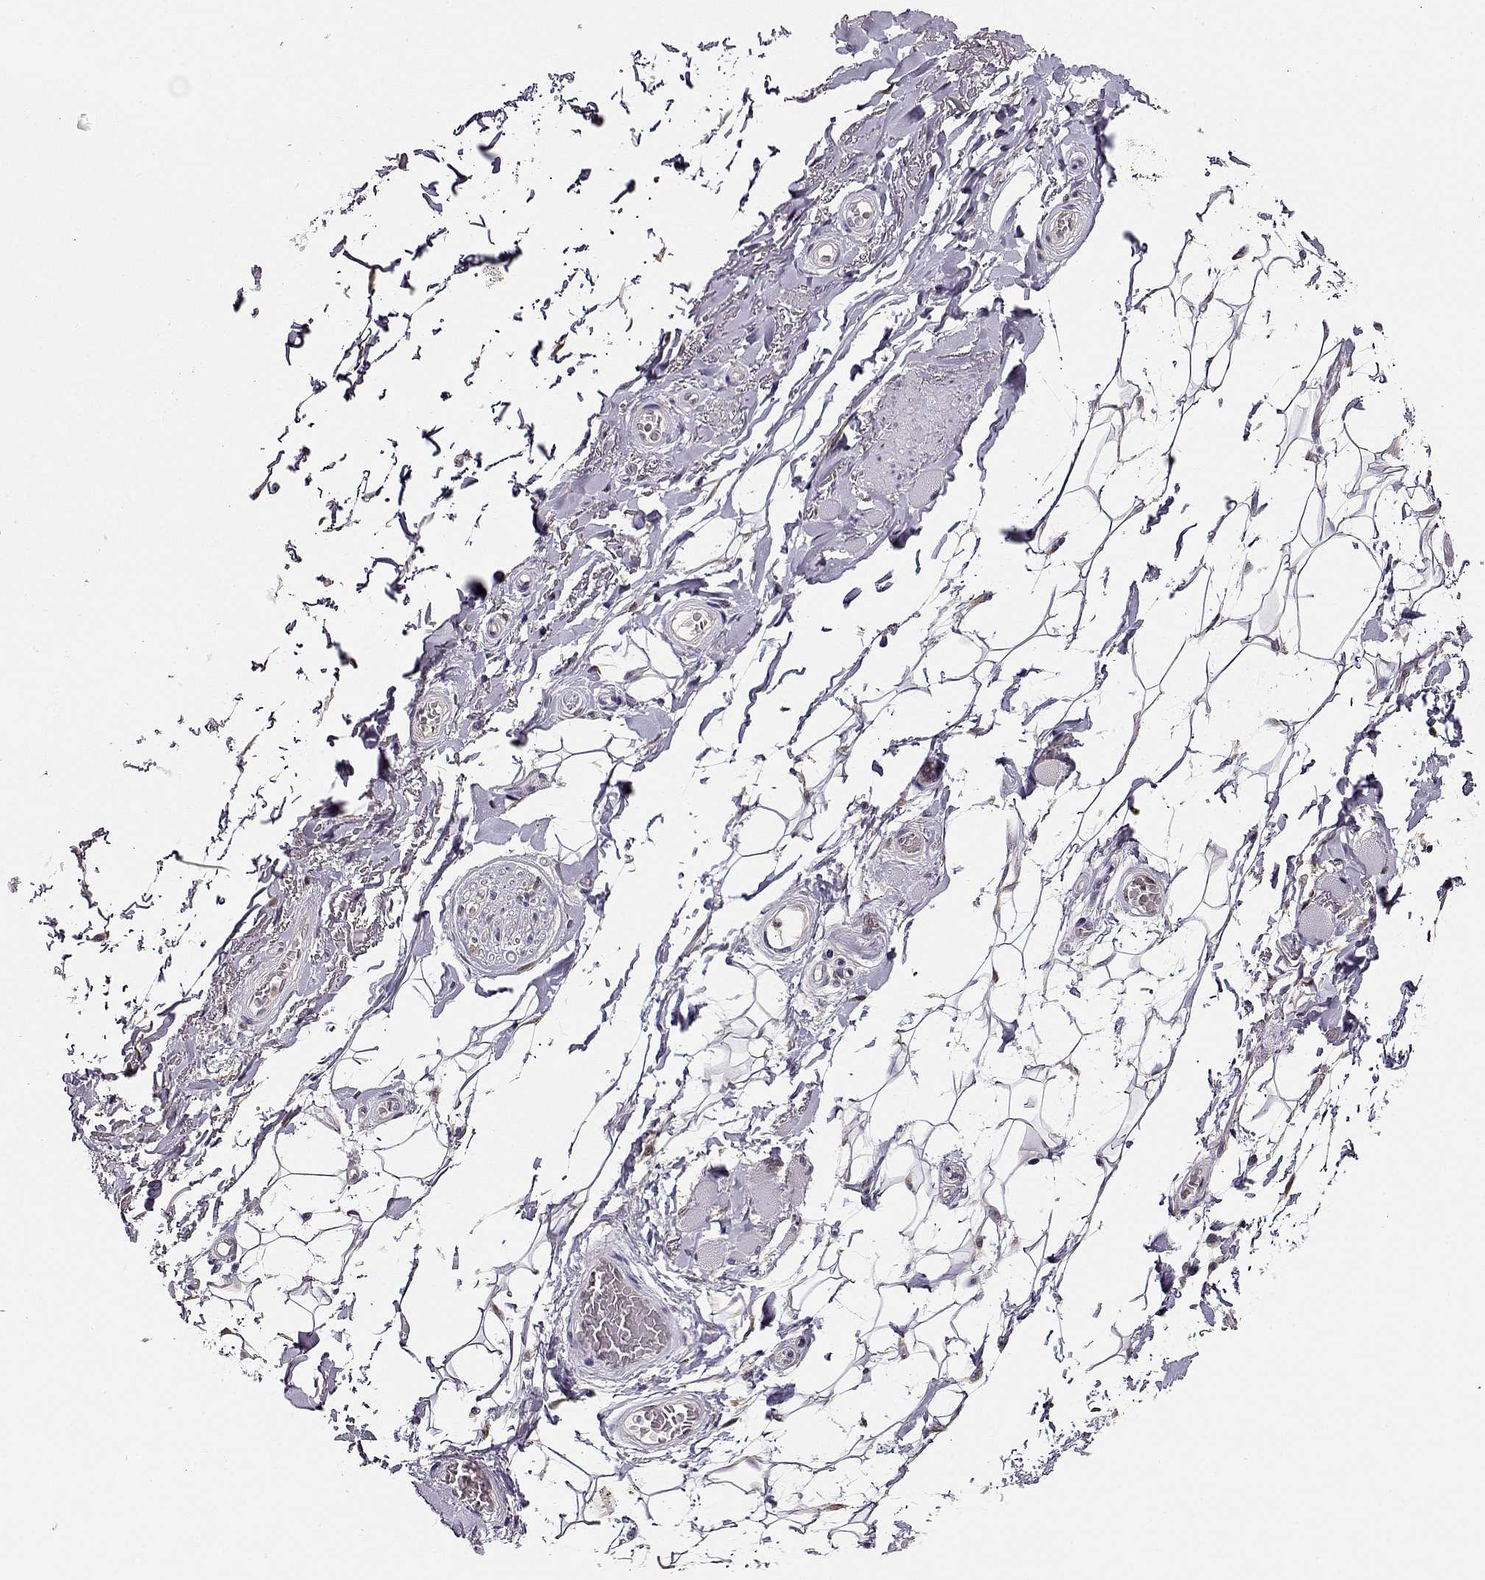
{"staining": {"intensity": "negative", "quantity": "none", "location": "none"}, "tissue": "adipose tissue", "cell_type": "Adipocytes", "image_type": "normal", "snomed": [{"axis": "morphology", "description": "Normal tissue, NOS"}, {"axis": "topography", "description": "Anal"}, {"axis": "topography", "description": "Peripheral nerve tissue"}], "caption": "Adipose tissue stained for a protein using immunohistochemistry (IHC) displays no expression adipocytes.", "gene": "CCR8", "patient": {"sex": "male", "age": 53}}